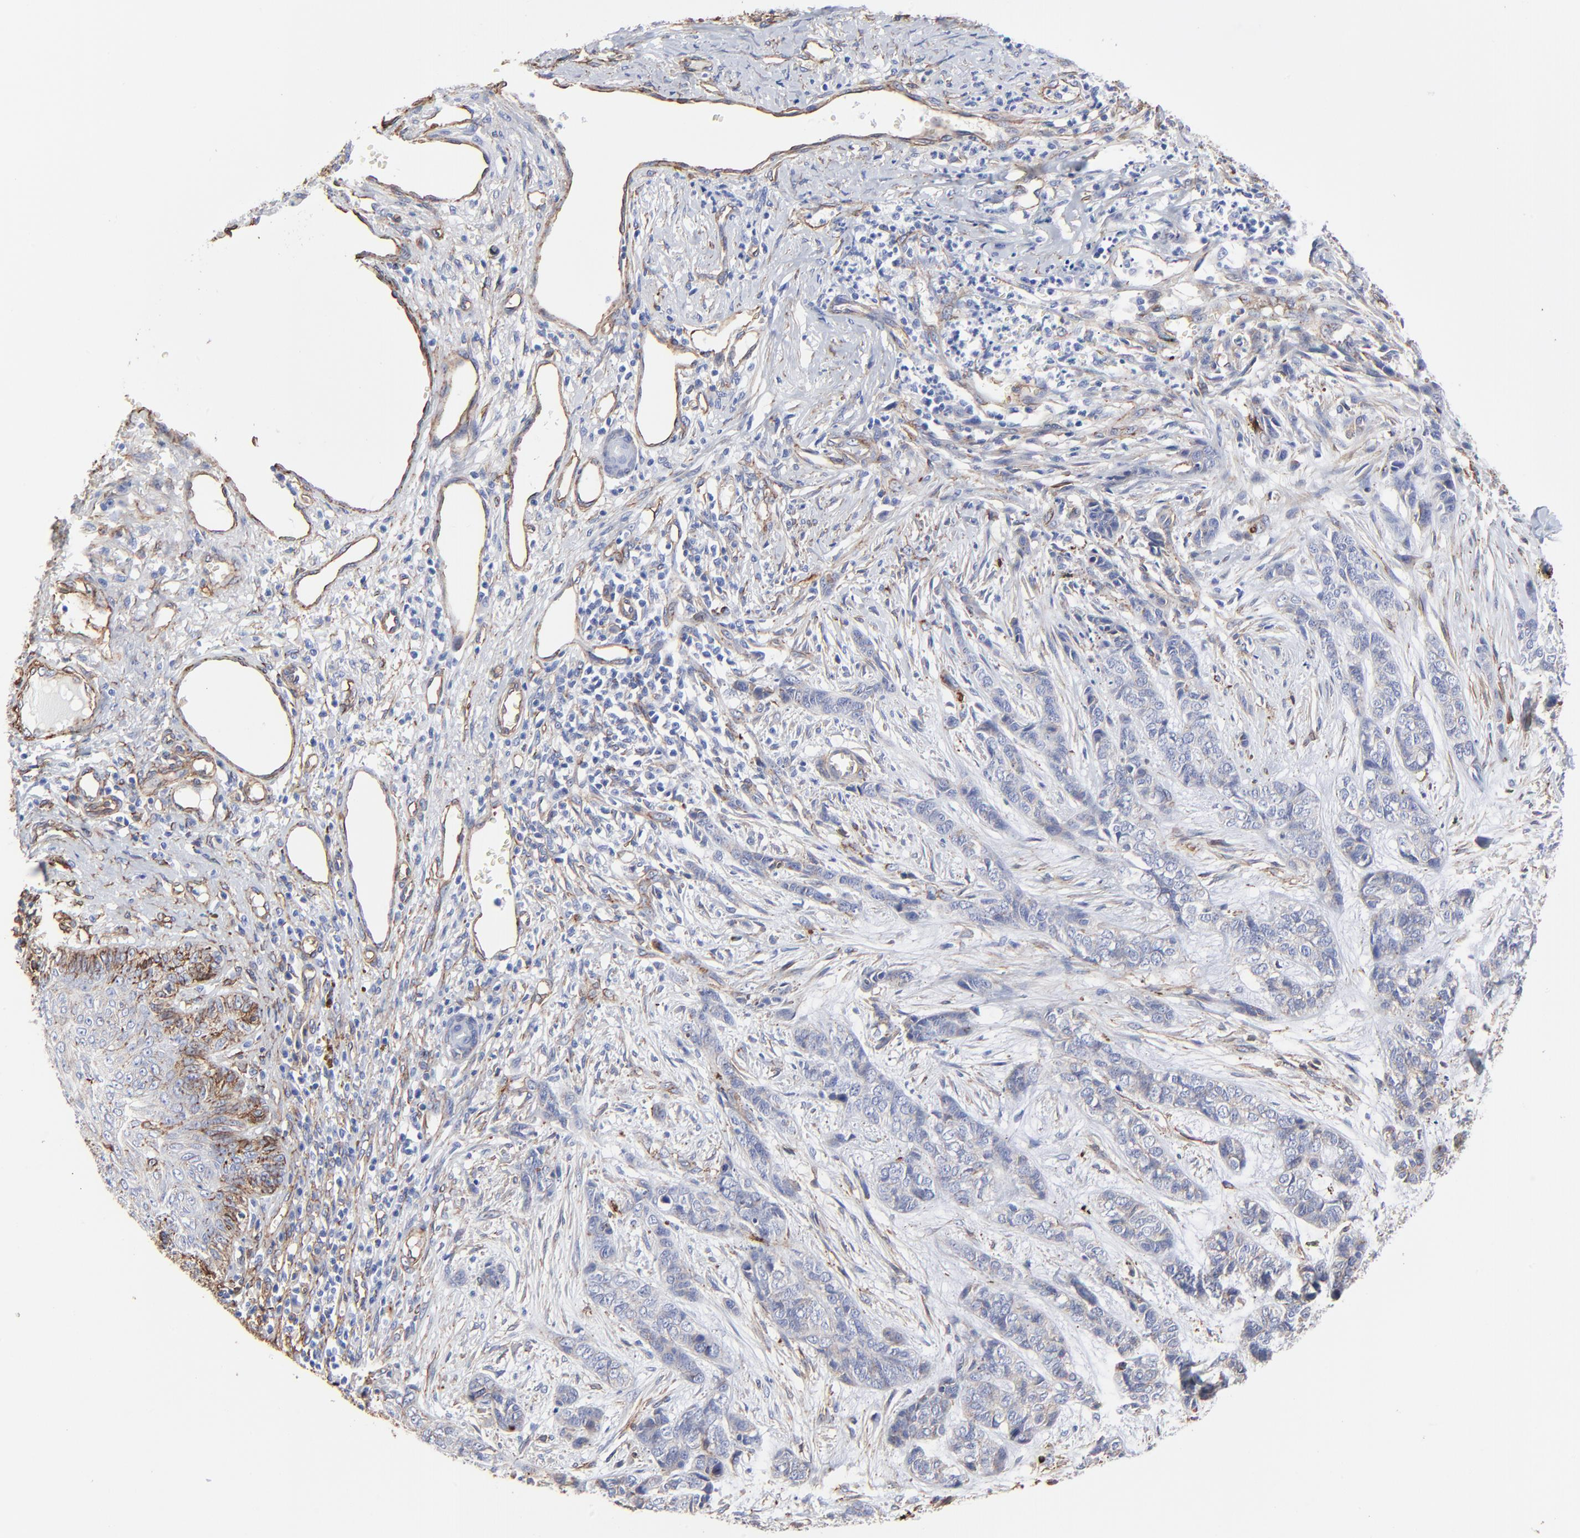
{"staining": {"intensity": "weak", "quantity": ">75%", "location": "cytoplasmic/membranous"}, "tissue": "skin cancer", "cell_type": "Tumor cells", "image_type": "cancer", "snomed": [{"axis": "morphology", "description": "Basal cell carcinoma"}, {"axis": "topography", "description": "Skin"}], "caption": "Immunohistochemical staining of basal cell carcinoma (skin) shows low levels of weak cytoplasmic/membranous protein expression in approximately >75% of tumor cells. (DAB (3,3'-diaminobenzidine) = brown stain, brightfield microscopy at high magnification).", "gene": "CAV1", "patient": {"sex": "female", "age": 64}}